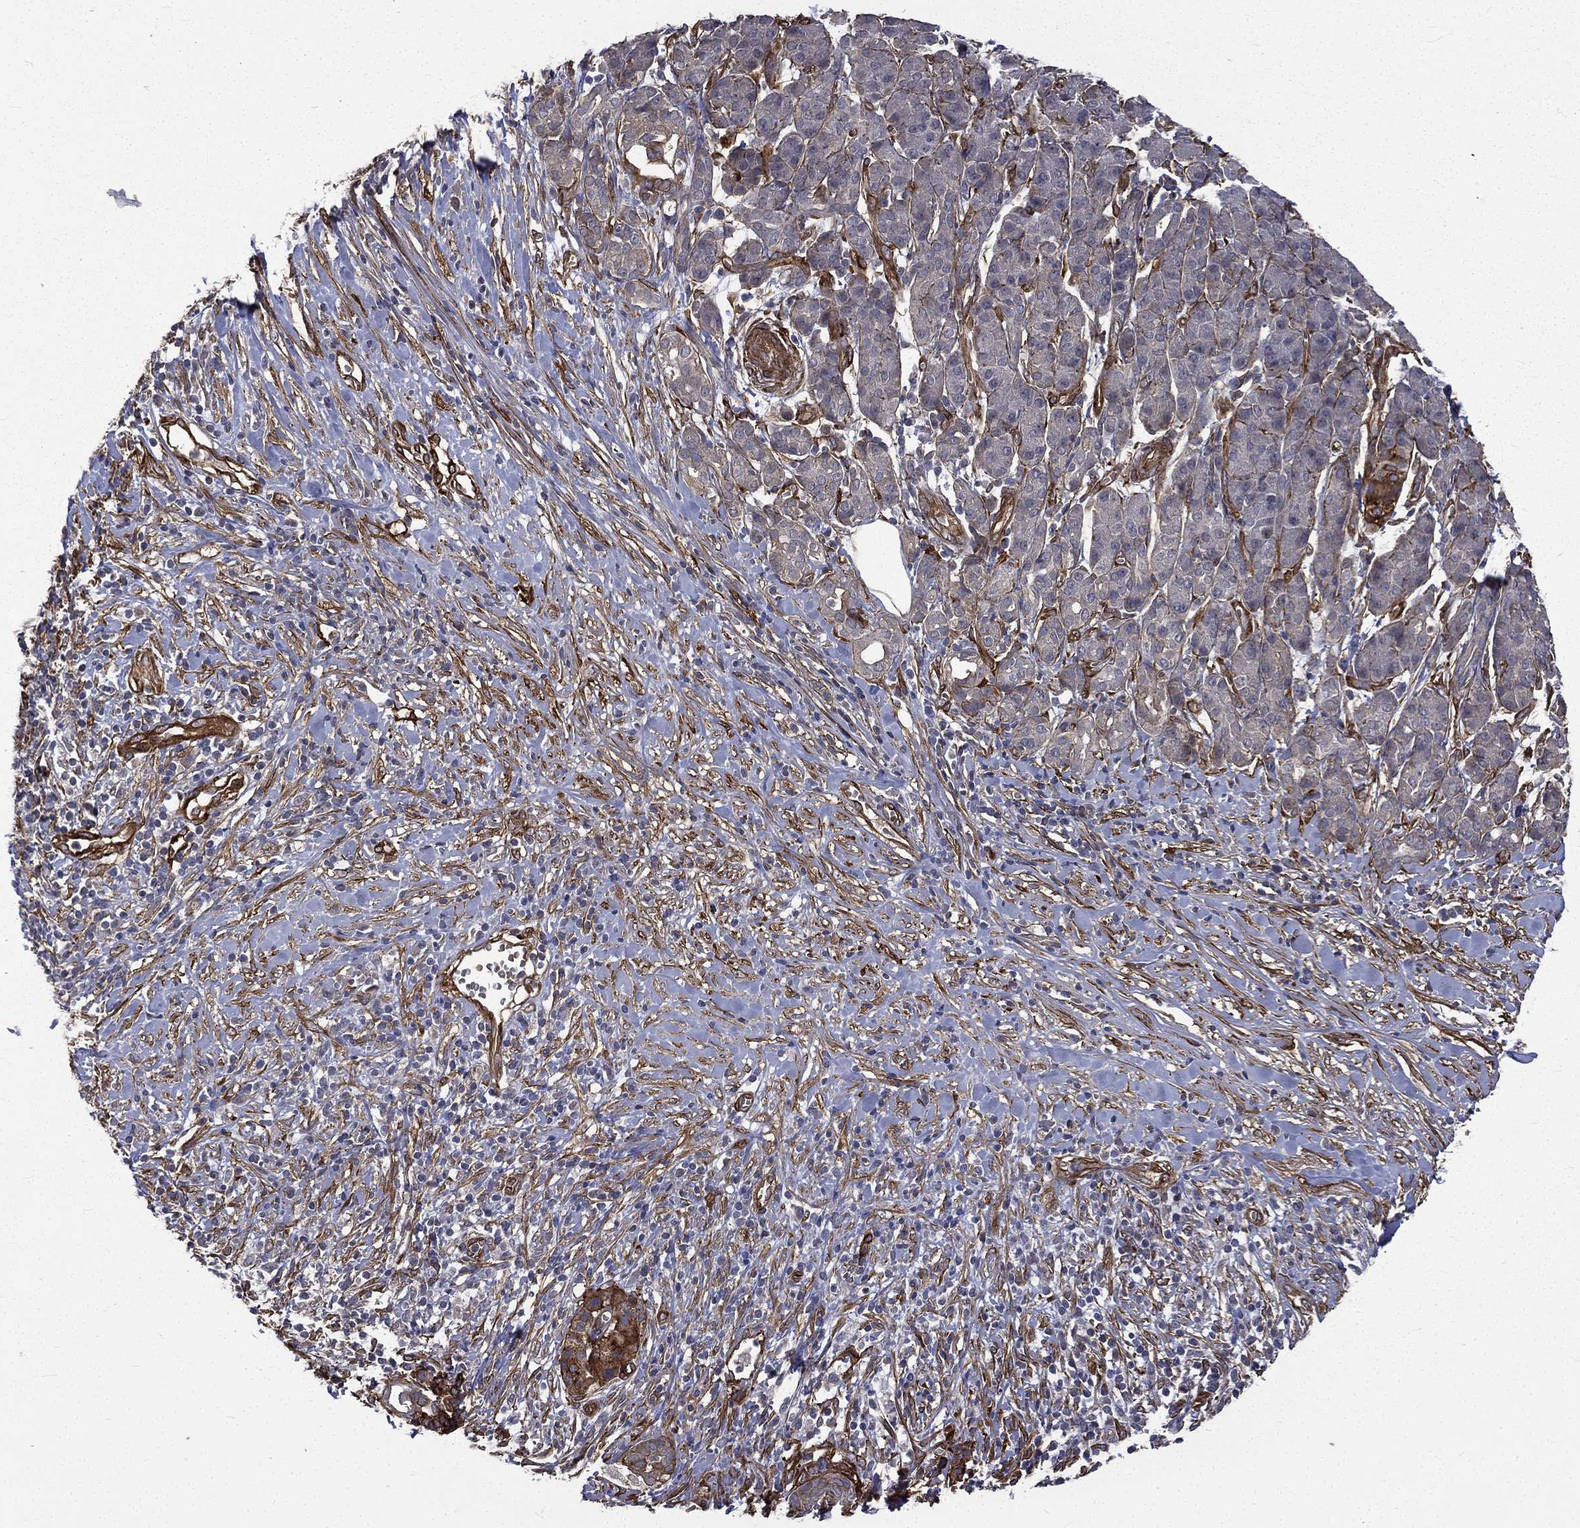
{"staining": {"intensity": "strong", "quantity": "<25%", "location": "cytoplasmic/membranous"}, "tissue": "pancreatic cancer", "cell_type": "Tumor cells", "image_type": "cancer", "snomed": [{"axis": "morphology", "description": "Adenocarcinoma, NOS"}, {"axis": "topography", "description": "Pancreas"}], "caption": "A brown stain shows strong cytoplasmic/membranous positivity of a protein in pancreatic cancer tumor cells. (DAB = brown stain, brightfield microscopy at high magnification).", "gene": "PPFIBP1", "patient": {"sex": "male", "age": 61}}